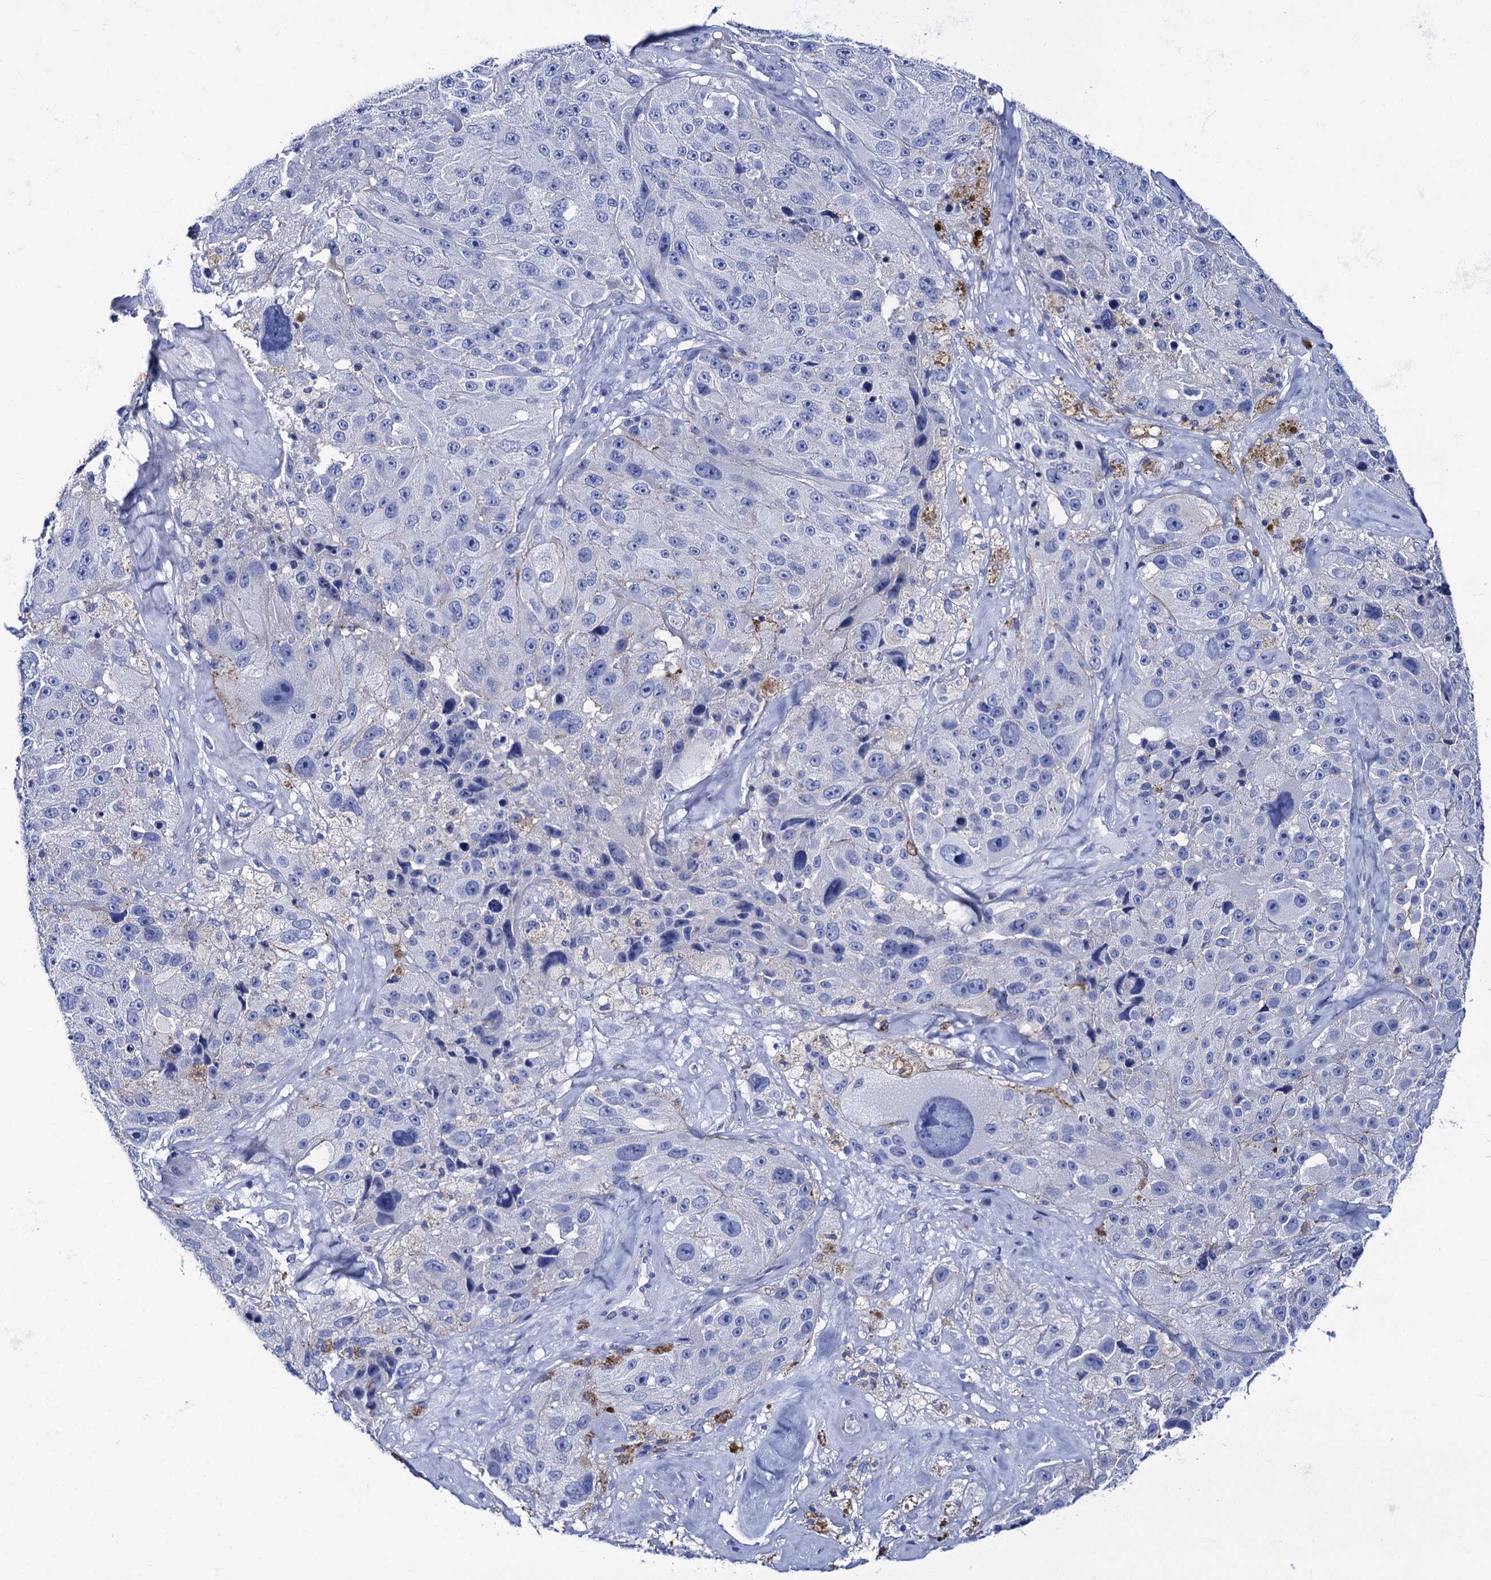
{"staining": {"intensity": "negative", "quantity": "none", "location": "none"}, "tissue": "melanoma", "cell_type": "Tumor cells", "image_type": "cancer", "snomed": [{"axis": "morphology", "description": "Malignant melanoma, Metastatic site"}, {"axis": "topography", "description": "Lymph node"}], "caption": "Tumor cells are negative for brown protein staining in malignant melanoma (metastatic site).", "gene": "RAB3IP", "patient": {"sex": "male", "age": 62}}